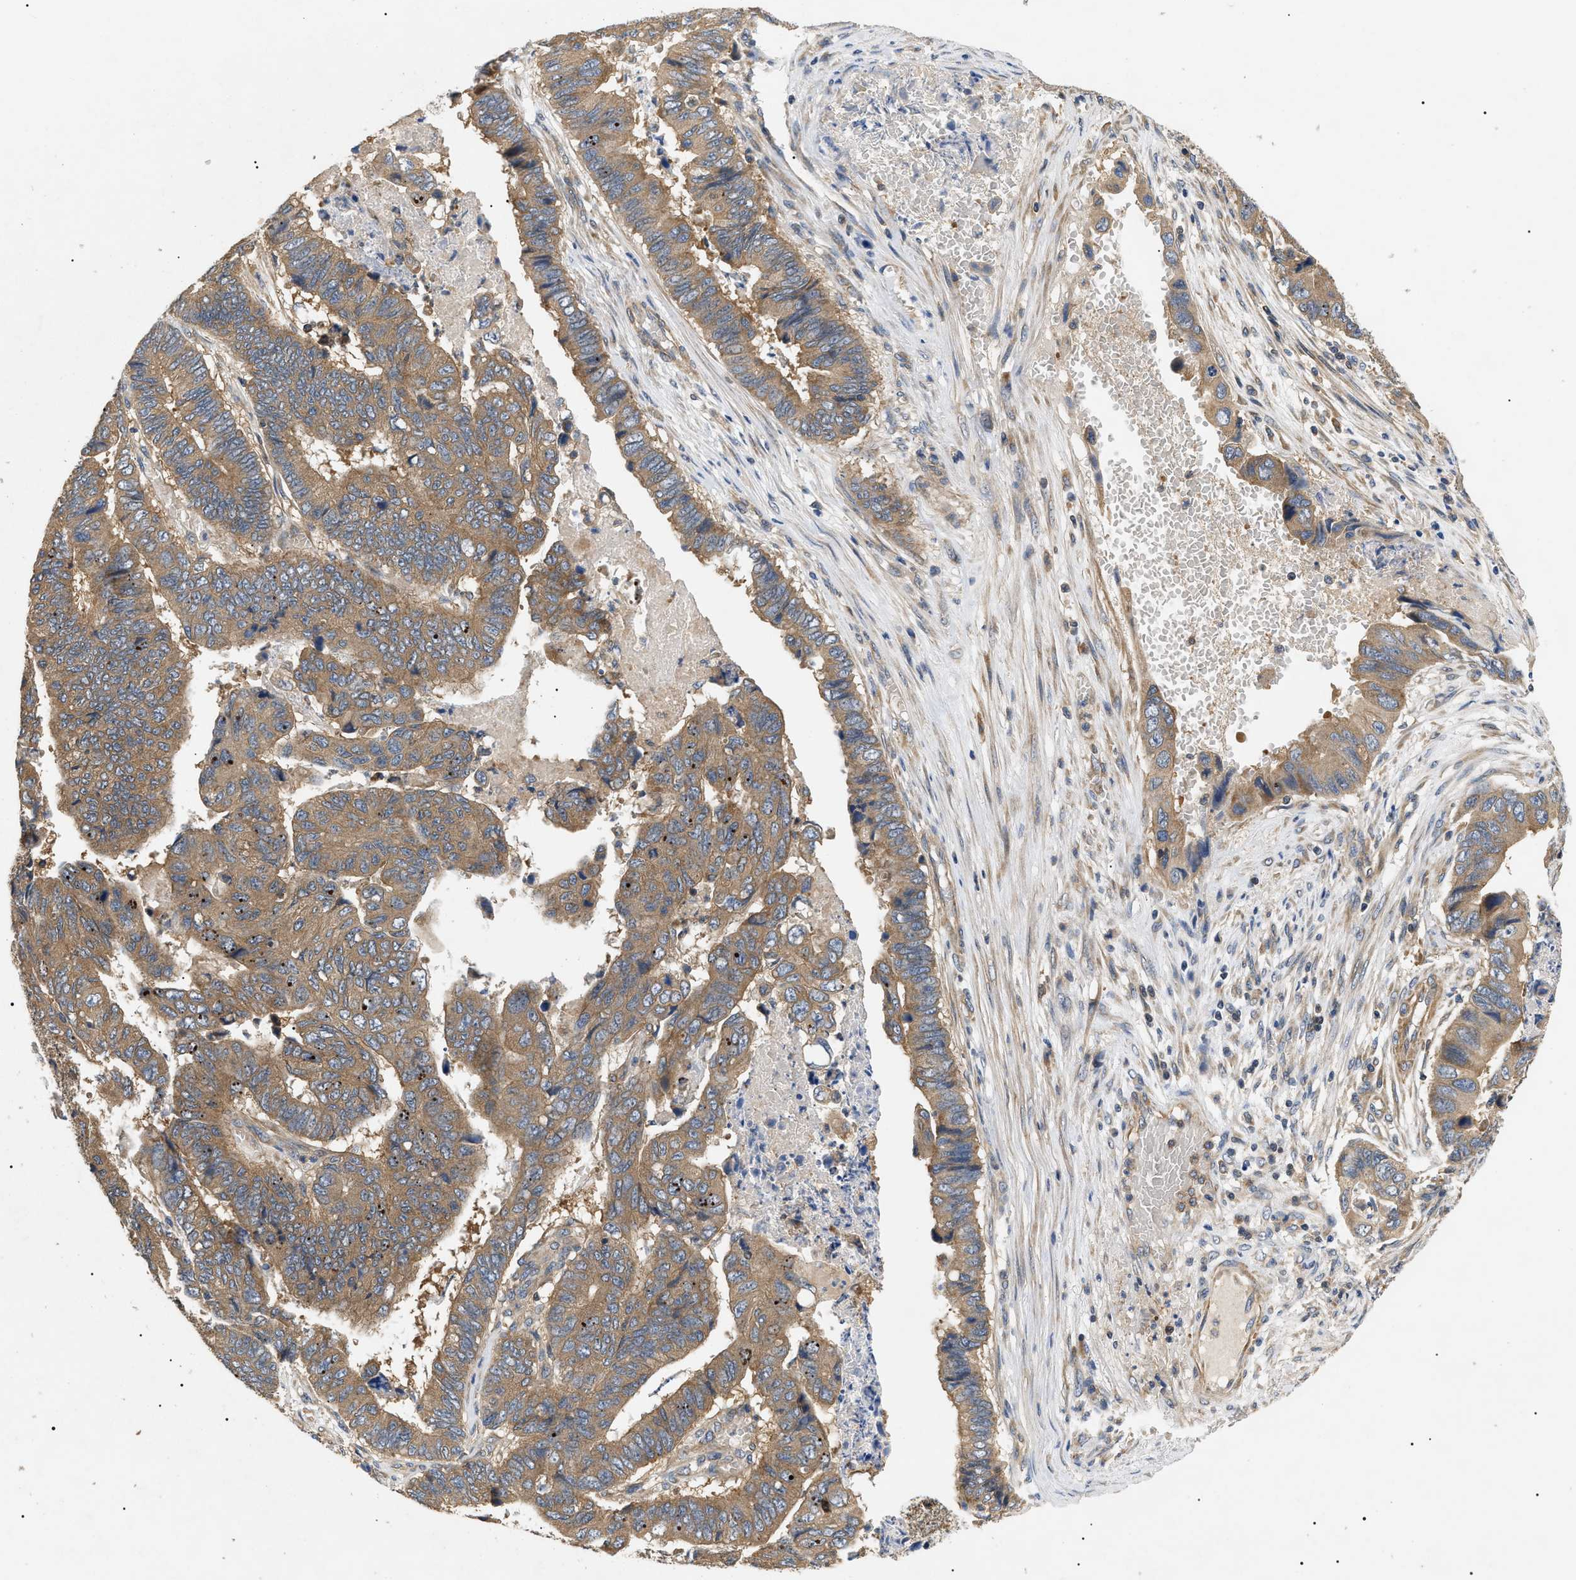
{"staining": {"intensity": "moderate", "quantity": ">75%", "location": "cytoplasmic/membranous"}, "tissue": "stomach cancer", "cell_type": "Tumor cells", "image_type": "cancer", "snomed": [{"axis": "morphology", "description": "Adenocarcinoma, NOS"}, {"axis": "topography", "description": "Stomach, lower"}], "caption": "IHC (DAB (3,3'-diaminobenzidine)) staining of stomach cancer exhibits moderate cytoplasmic/membranous protein positivity in about >75% of tumor cells.", "gene": "PPM1B", "patient": {"sex": "male", "age": 77}}